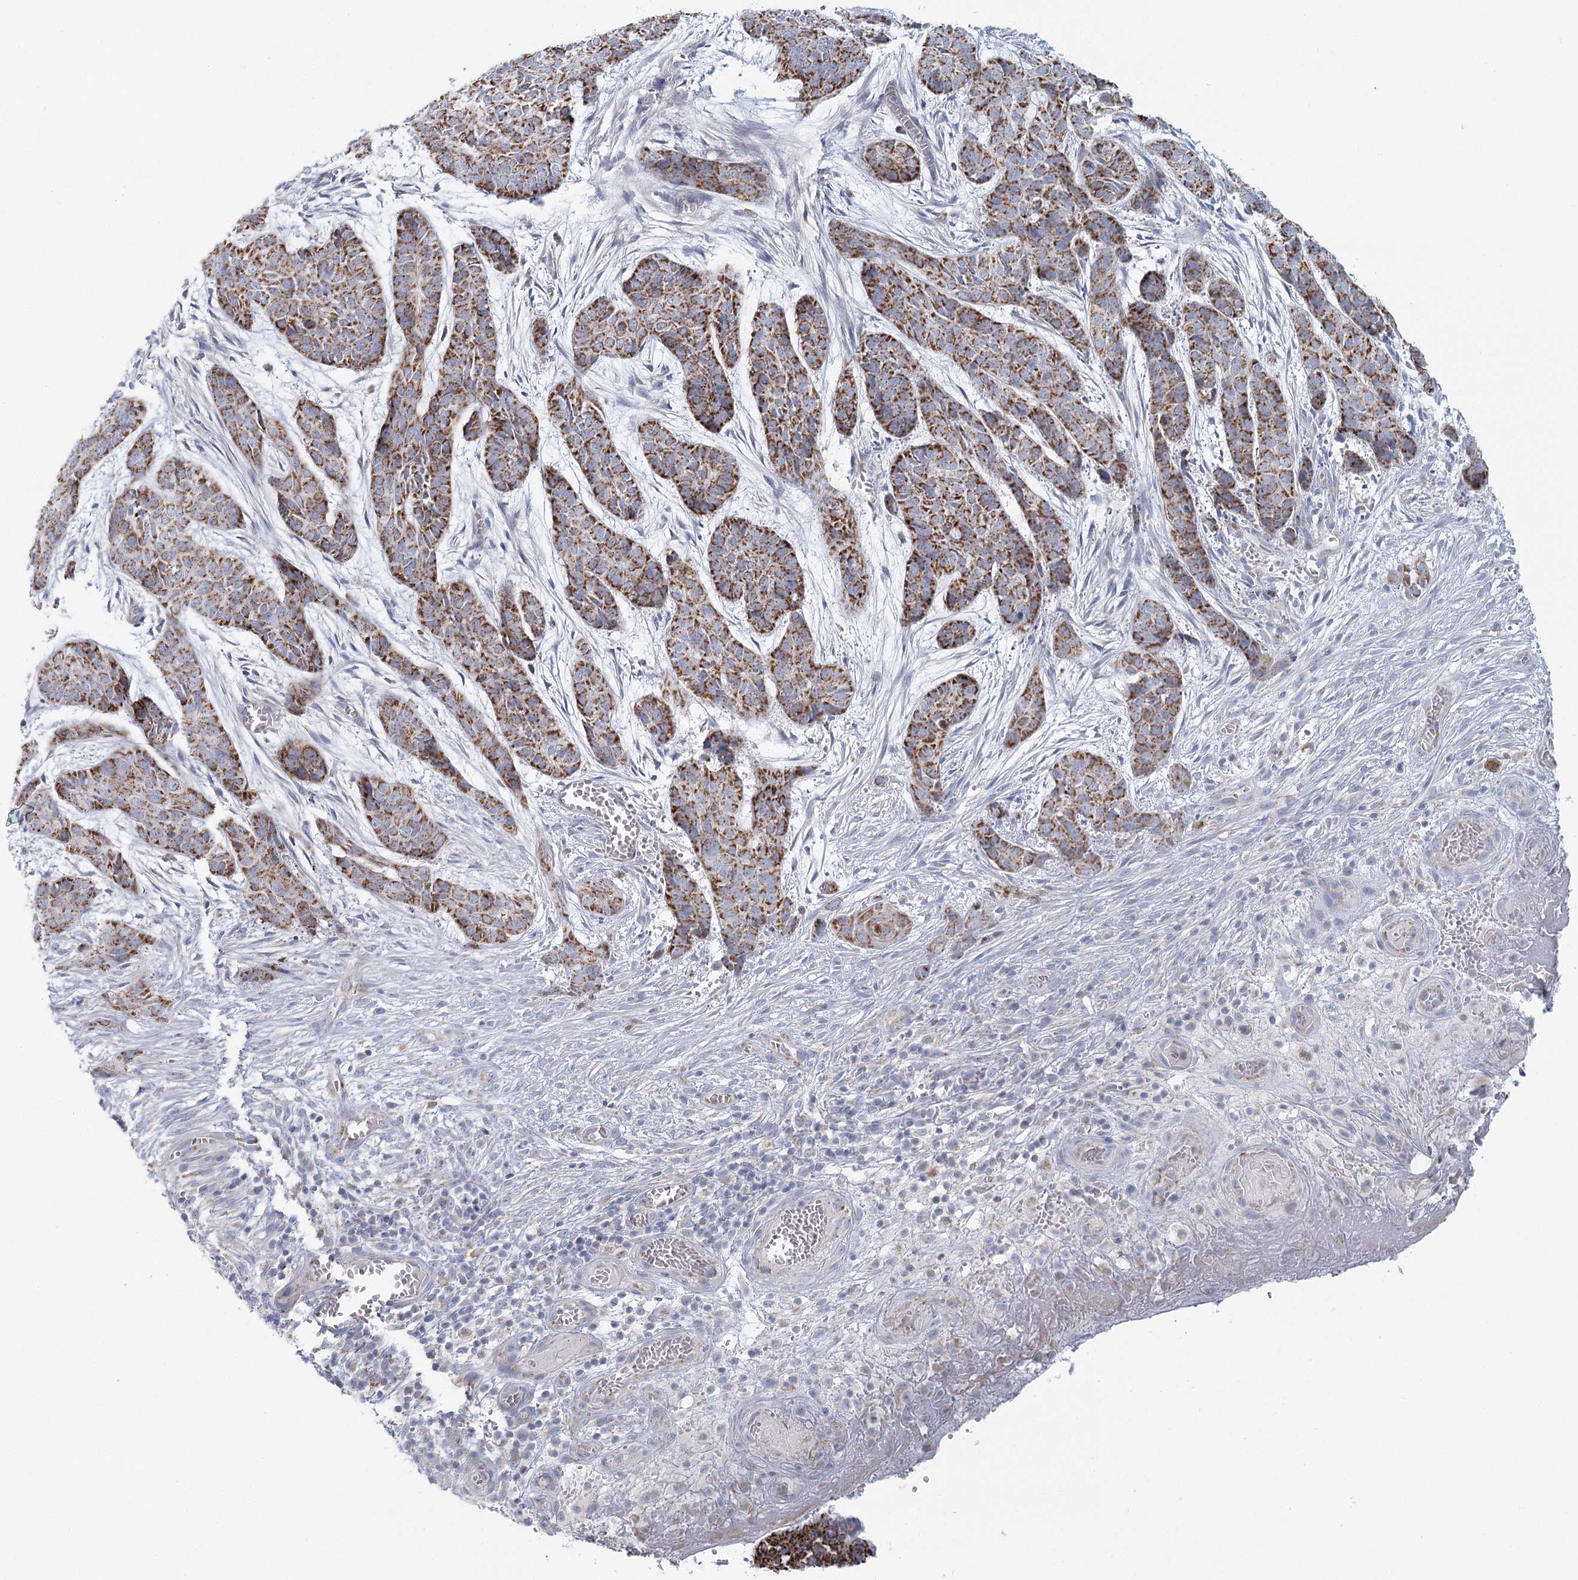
{"staining": {"intensity": "moderate", "quantity": ">75%", "location": "cytoplasmic/membranous"}, "tissue": "skin cancer", "cell_type": "Tumor cells", "image_type": "cancer", "snomed": [{"axis": "morphology", "description": "Basal cell carcinoma"}, {"axis": "topography", "description": "Skin"}], "caption": "DAB (3,3'-diaminobenzidine) immunohistochemical staining of human skin basal cell carcinoma reveals moderate cytoplasmic/membranous protein expression in about >75% of tumor cells.", "gene": "BPHL", "patient": {"sex": "female", "age": 64}}